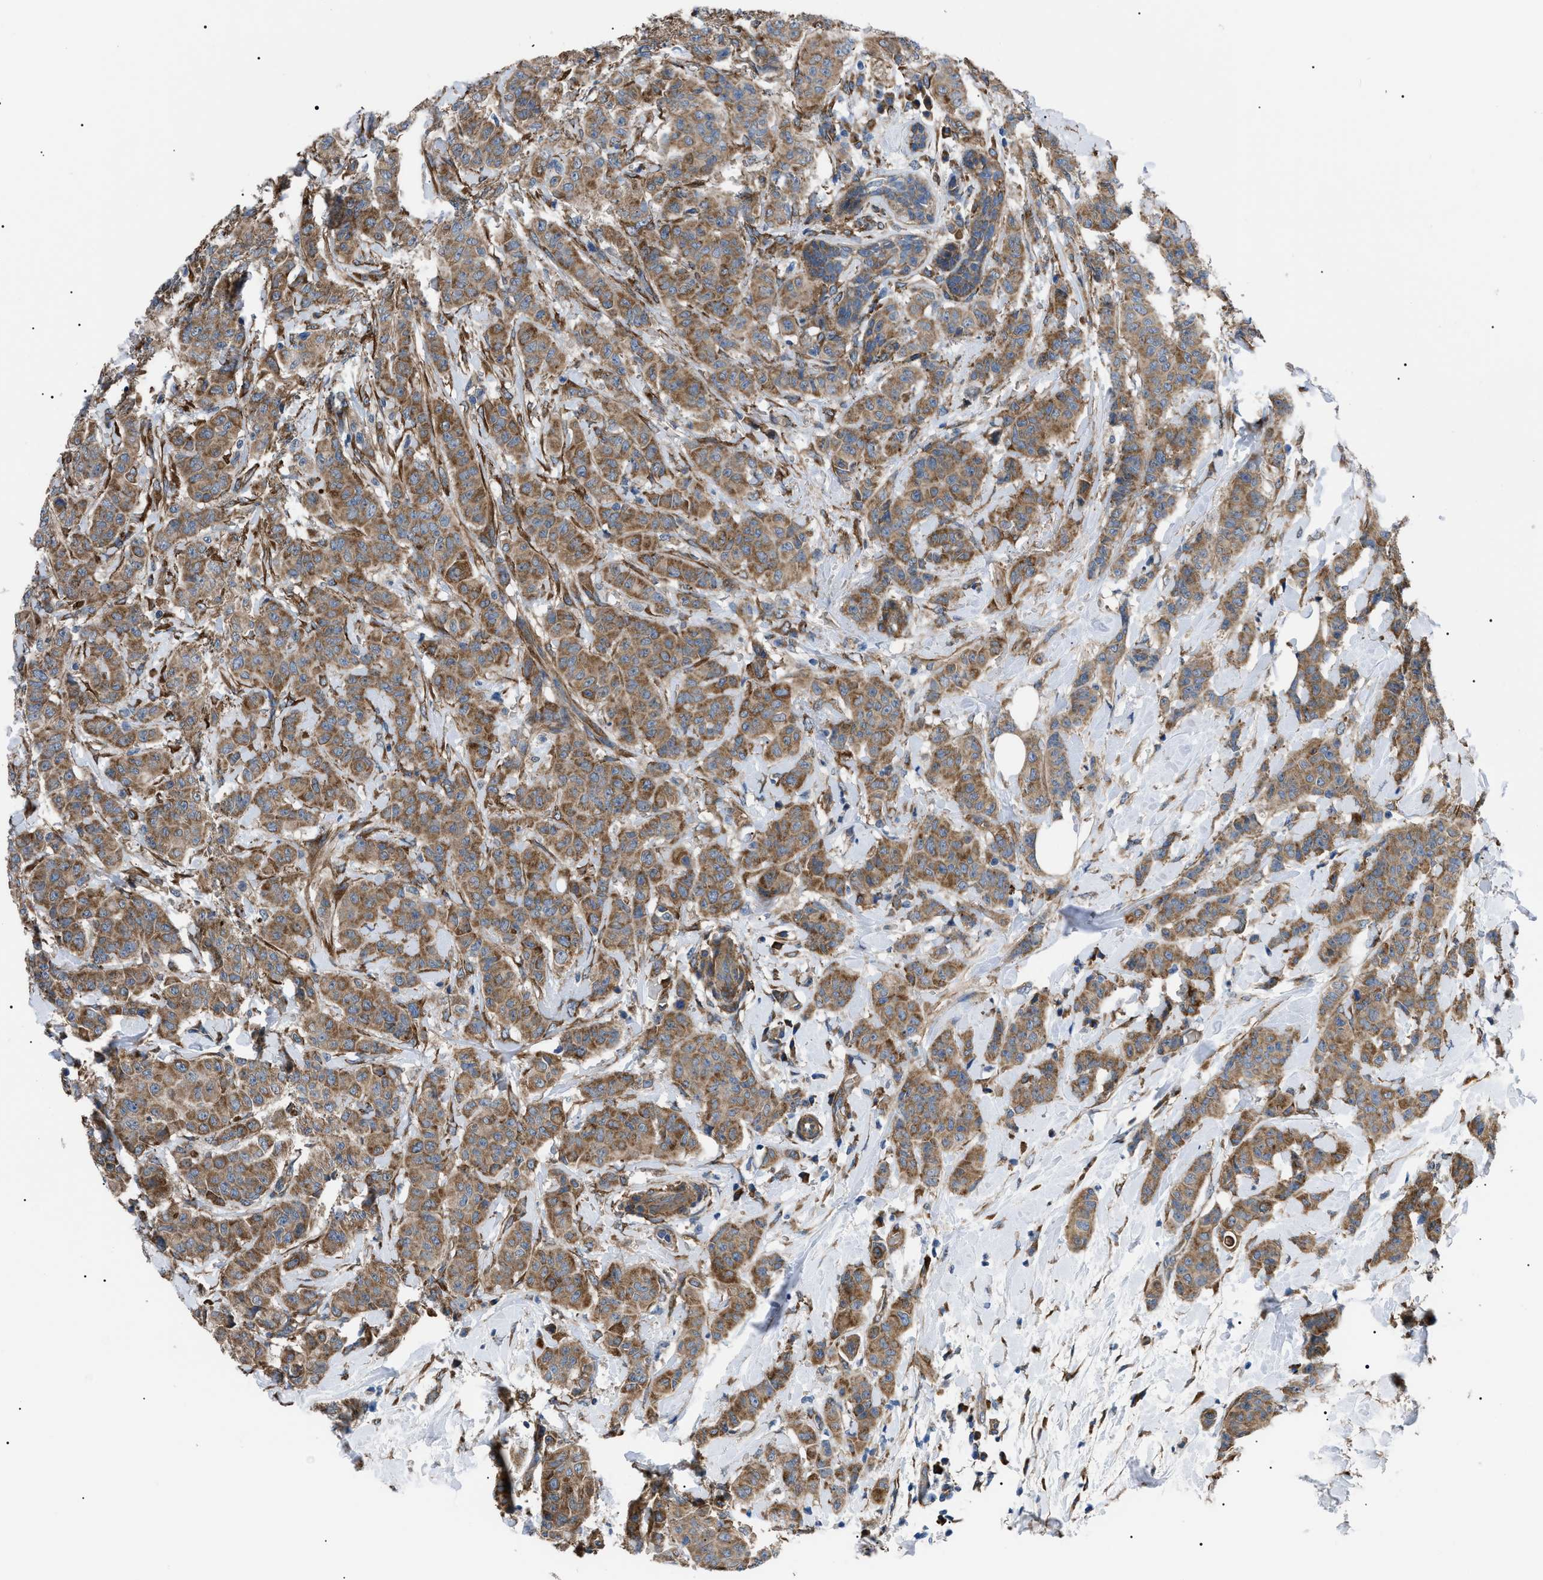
{"staining": {"intensity": "moderate", "quantity": ">75%", "location": "cytoplasmic/membranous"}, "tissue": "breast cancer", "cell_type": "Tumor cells", "image_type": "cancer", "snomed": [{"axis": "morphology", "description": "Normal tissue, NOS"}, {"axis": "morphology", "description": "Duct carcinoma"}, {"axis": "topography", "description": "Breast"}], "caption": "This photomicrograph shows immunohistochemistry staining of breast infiltrating ductal carcinoma, with medium moderate cytoplasmic/membranous expression in about >75% of tumor cells.", "gene": "MYO10", "patient": {"sex": "female", "age": 40}}